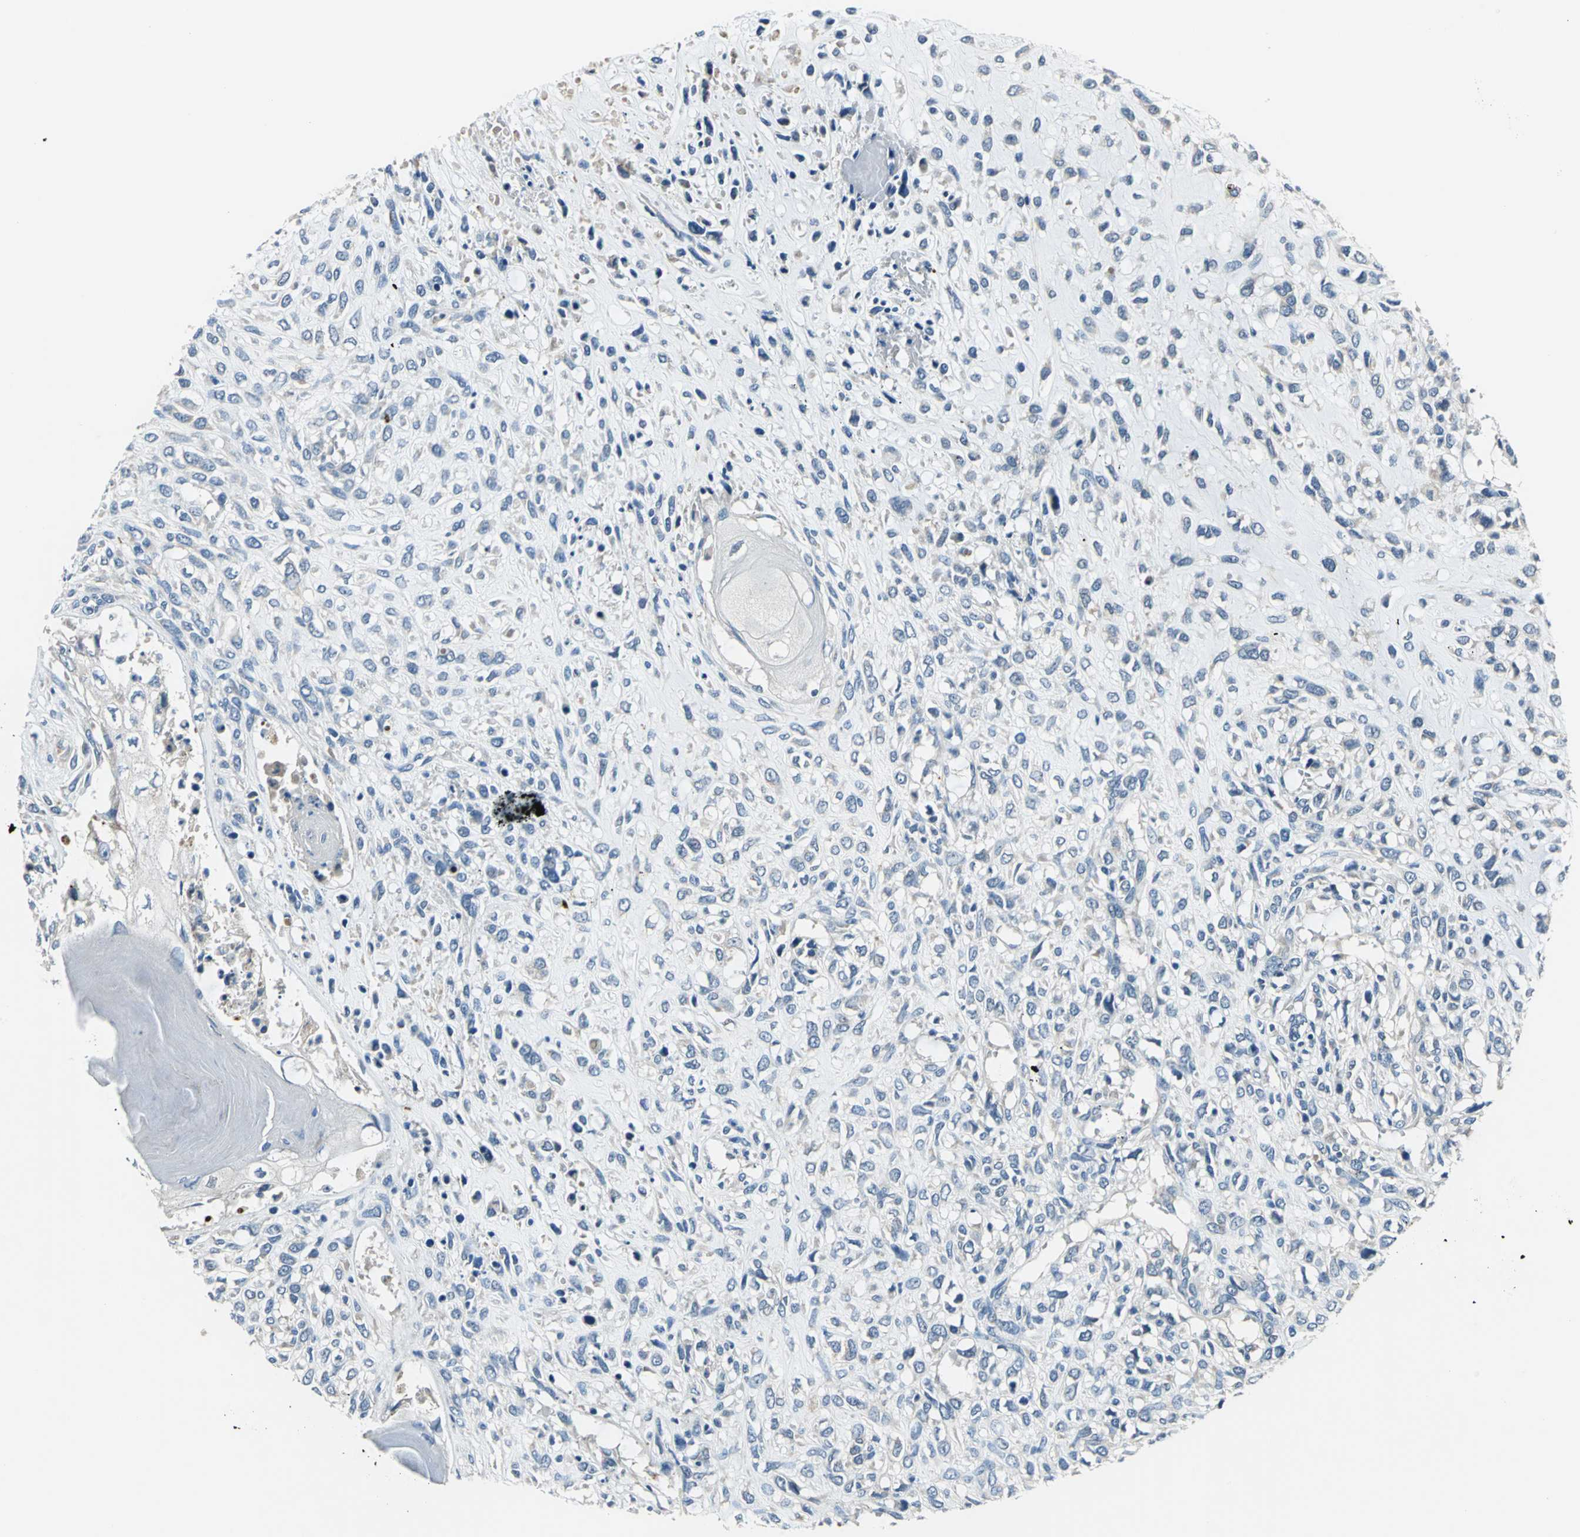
{"staining": {"intensity": "negative", "quantity": "none", "location": "none"}, "tissue": "head and neck cancer", "cell_type": "Tumor cells", "image_type": "cancer", "snomed": [{"axis": "morphology", "description": "Necrosis, NOS"}, {"axis": "morphology", "description": "Neoplasm, malignant, NOS"}, {"axis": "topography", "description": "Salivary gland"}, {"axis": "topography", "description": "Head-Neck"}], "caption": "An immunohistochemistry micrograph of malignant neoplasm (head and neck) is shown. There is no staining in tumor cells of malignant neoplasm (head and neck). (DAB immunohistochemistry (IHC), high magnification).", "gene": "SLC16A7", "patient": {"sex": "male", "age": 43}}